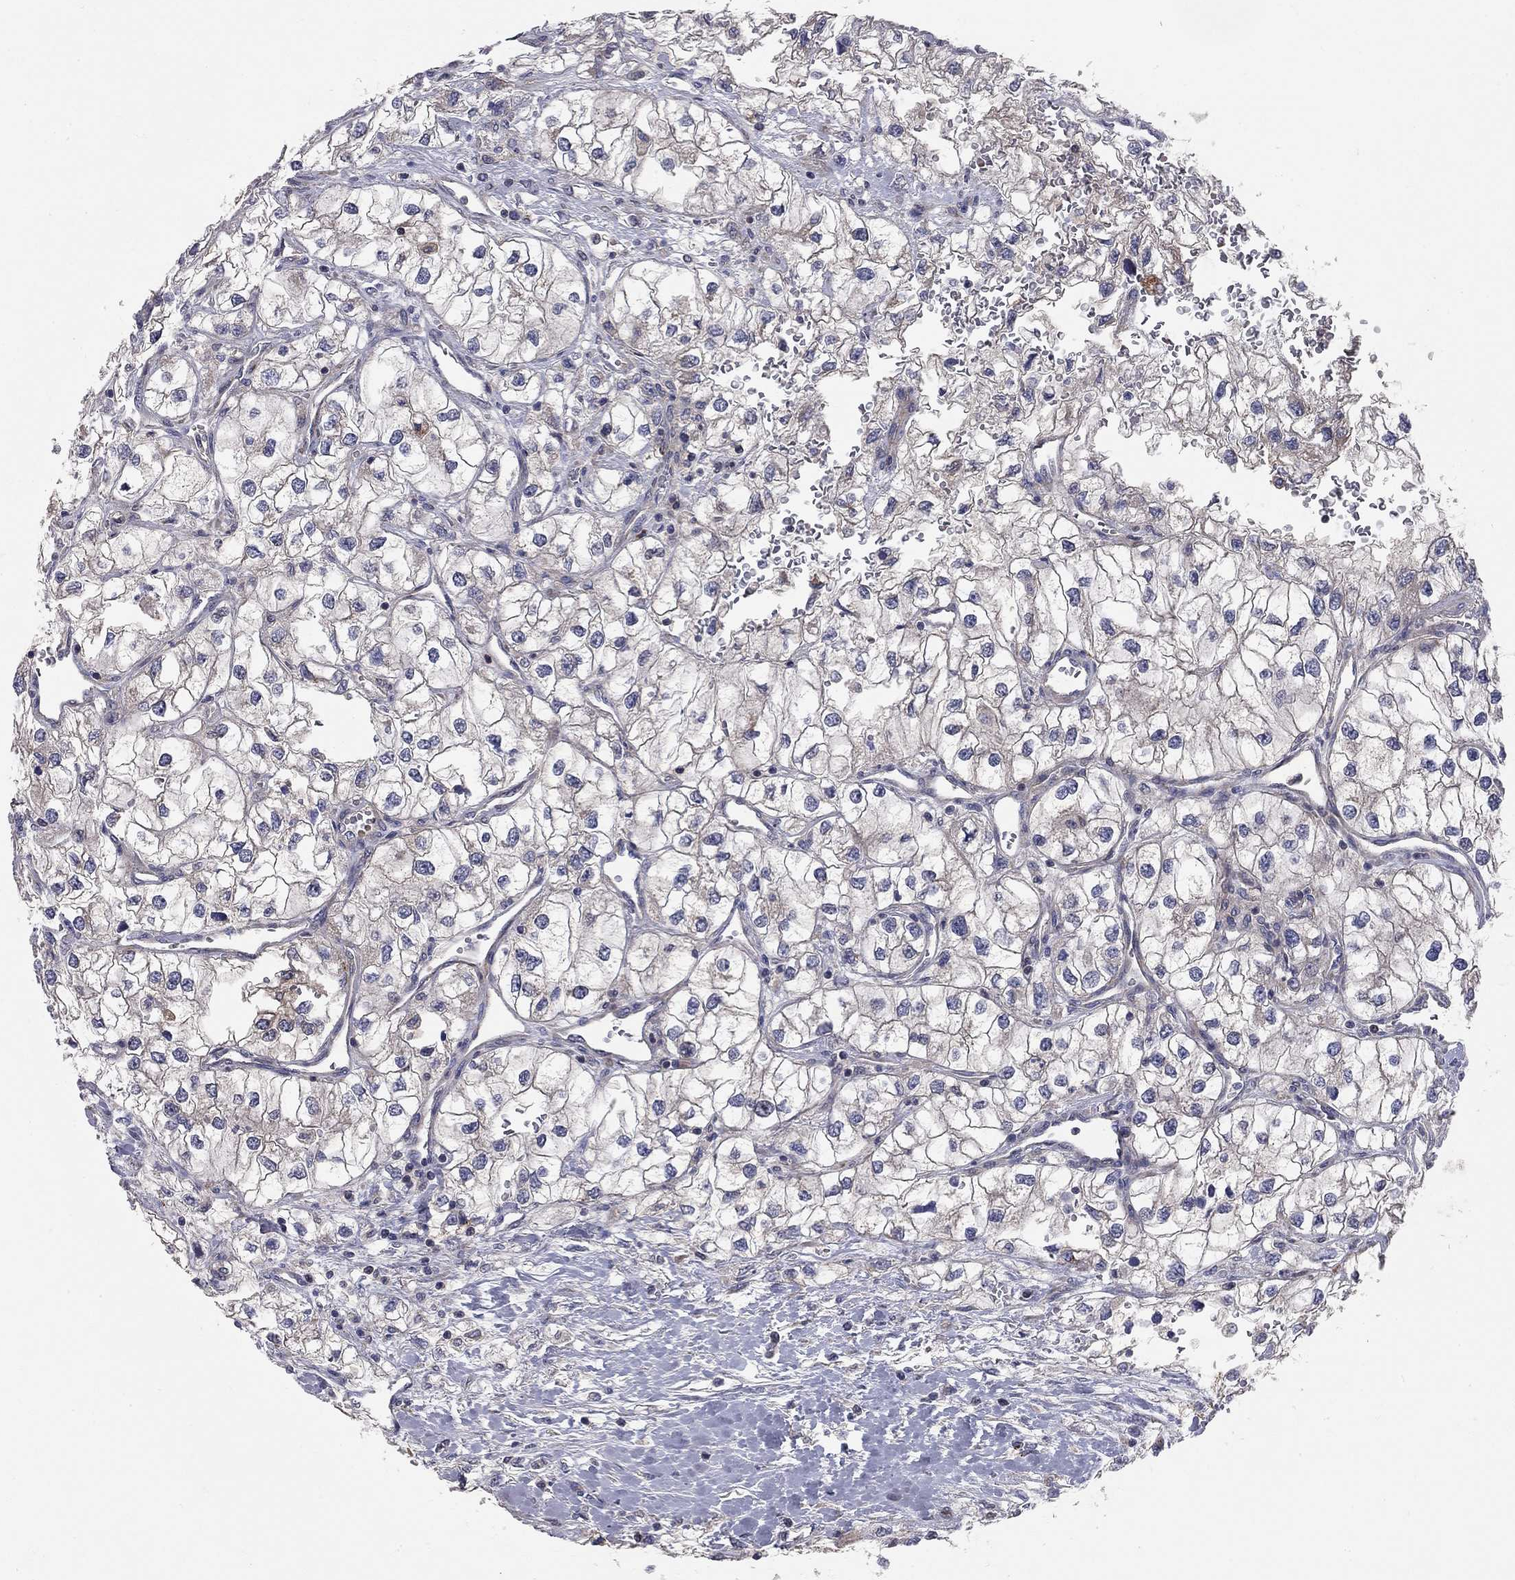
{"staining": {"intensity": "weak", "quantity": ">75%", "location": "cytoplasmic/membranous"}, "tissue": "renal cancer", "cell_type": "Tumor cells", "image_type": "cancer", "snomed": [{"axis": "morphology", "description": "Adenocarcinoma, NOS"}, {"axis": "topography", "description": "Kidney"}], "caption": "Protein expression by immunohistochemistry exhibits weak cytoplasmic/membranous expression in approximately >75% of tumor cells in adenocarcinoma (renal).", "gene": "KANSL1L", "patient": {"sex": "male", "age": 59}}